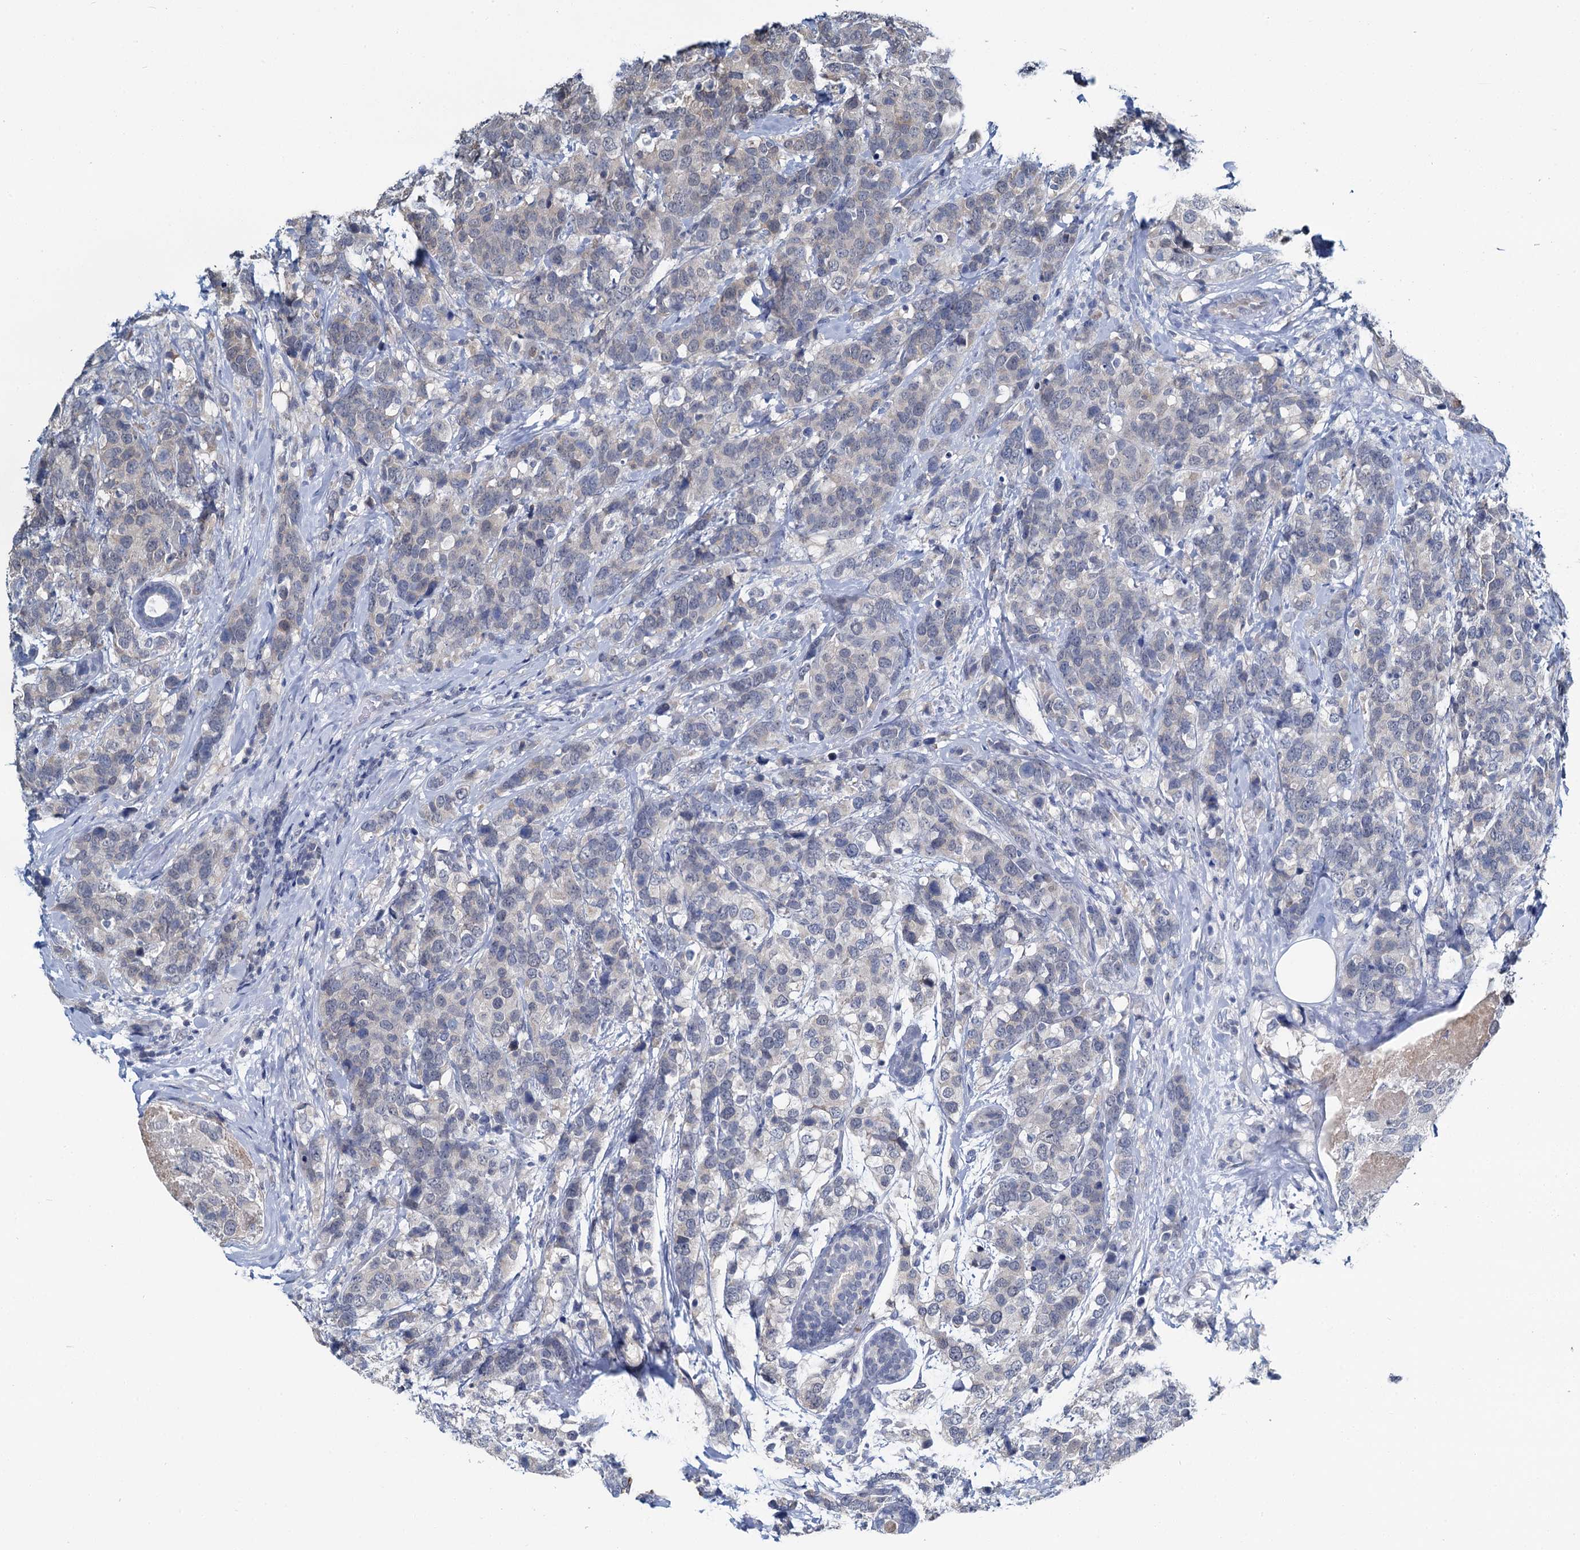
{"staining": {"intensity": "negative", "quantity": "none", "location": "none"}, "tissue": "breast cancer", "cell_type": "Tumor cells", "image_type": "cancer", "snomed": [{"axis": "morphology", "description": "Lobular carcinoma"}, {"axis": "topography", "description": "Breast"}], "caption": "Photomicrograph shows no protein staining in tumor cells of breast lobular carcinoma tissue.", "gene": "MIOX", "patient": {"sex": "female", "age": 59}}